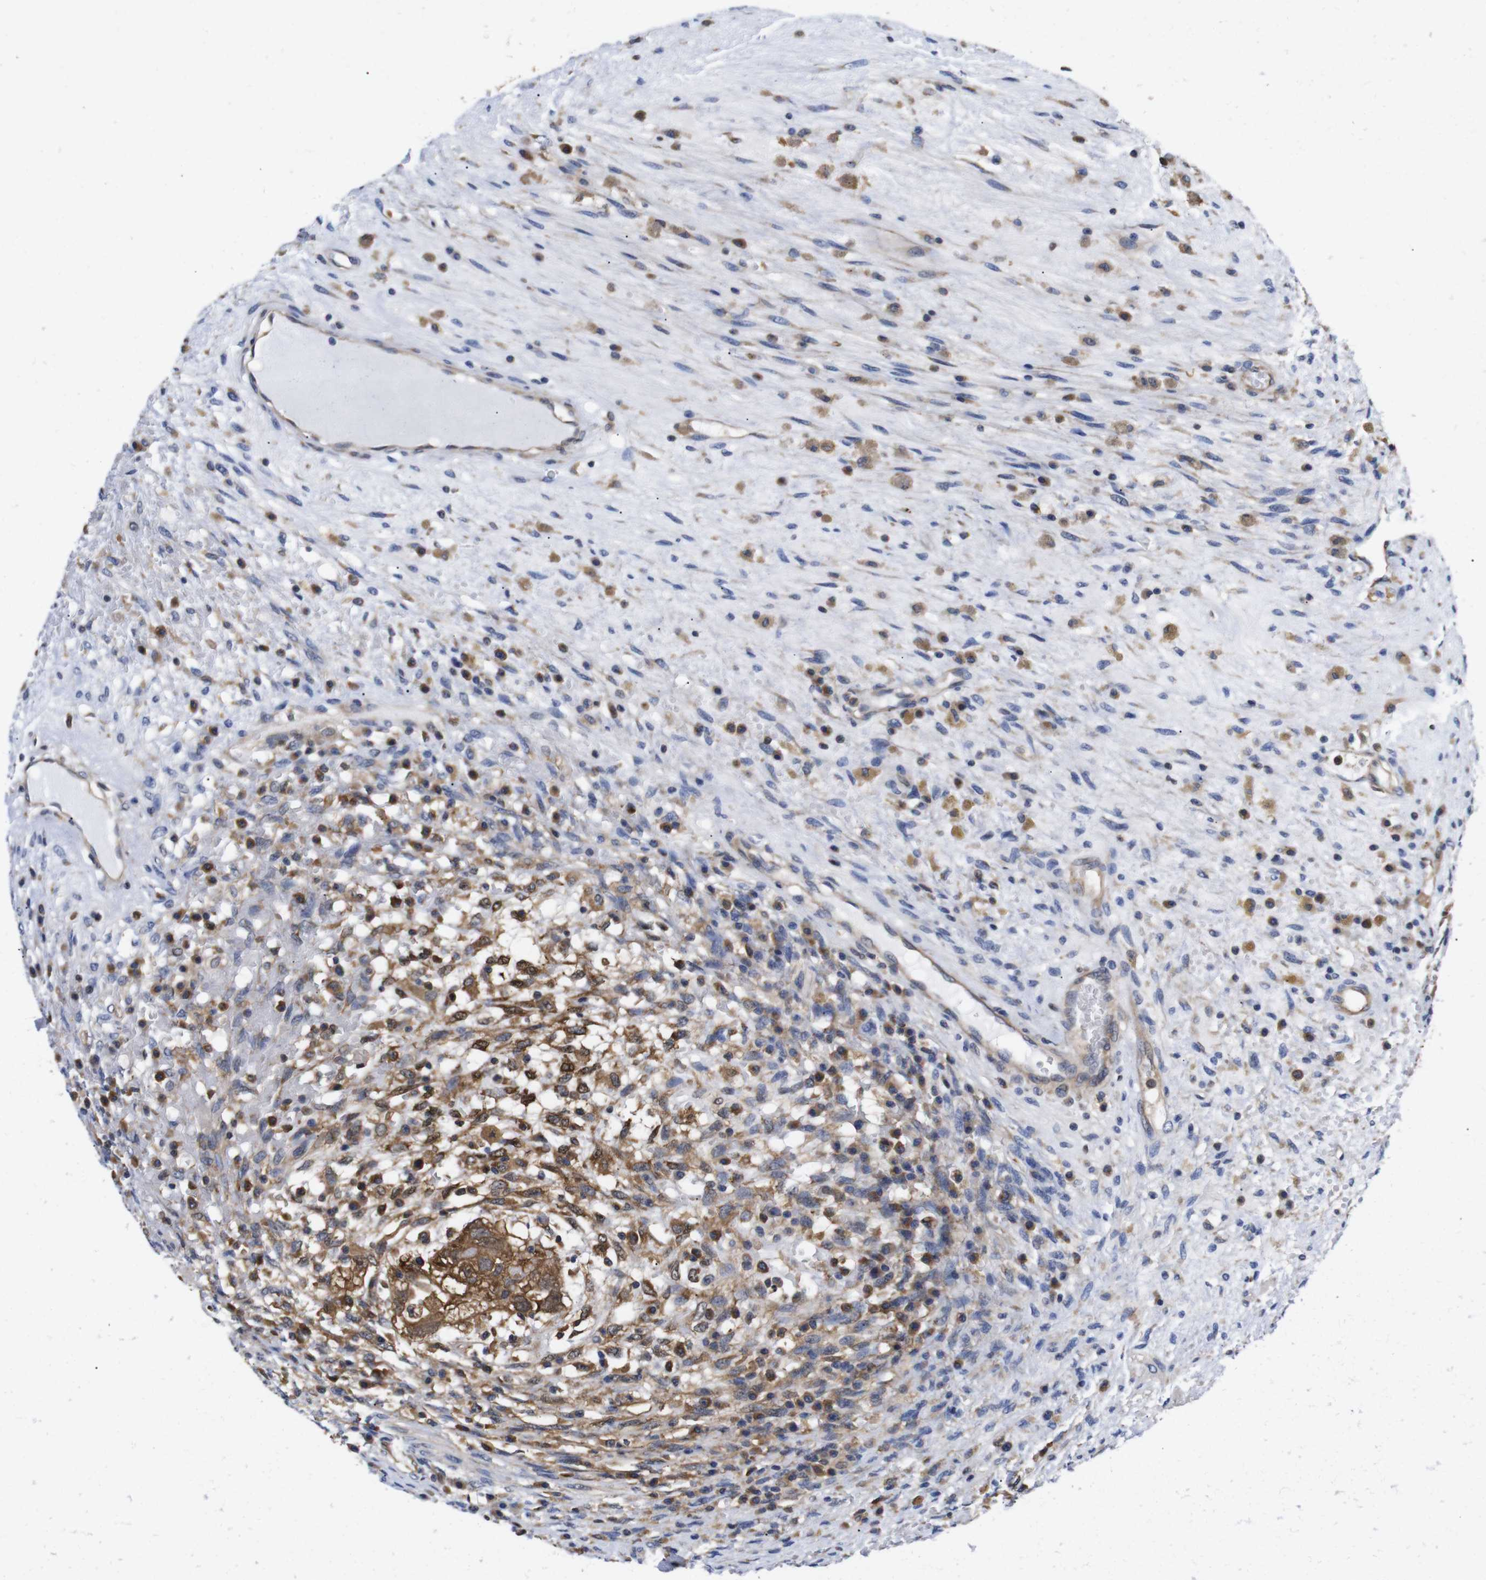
{"staining": {"intensity": "strong", "quantity": ">75%", "location": "cytoplasmic/membranous"}, "tissue": "testis cancer", "cell_type": "Tumor cells", "image_type": "cancer", "snomed": [{"axis": "morphology", "description": "Carcinoma, Embryonal, NOS"}, {"axis": "topography", "description": "Testis"}], "caption": "Brown immunohistochemical staining in human testis cancer displays strong cytoplasmic/membranous staining in approximately >75% of tumor cells.", "gene": "LRRCC1", "patient": {"sex": "male", "age": 26}}